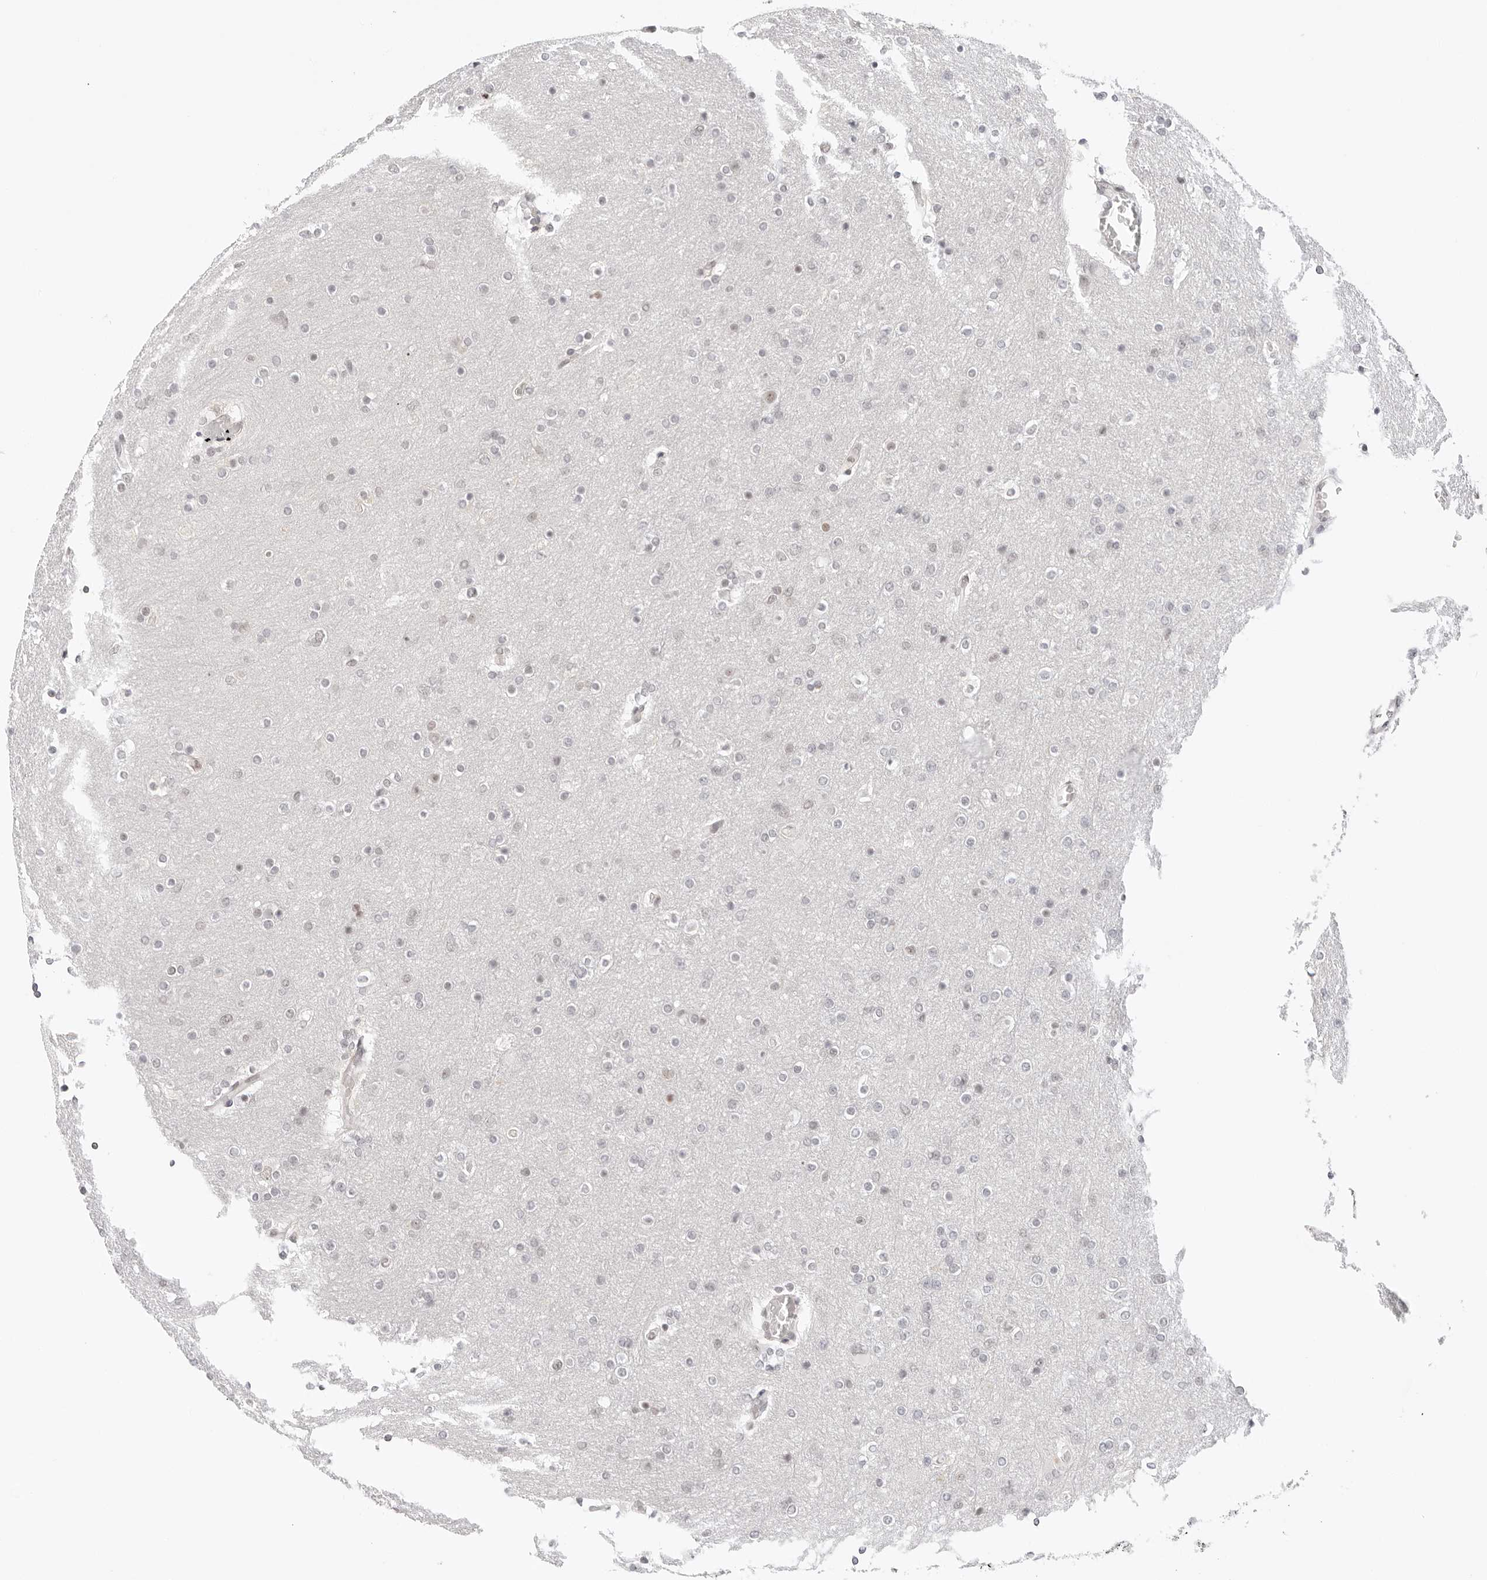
{"staining": {"intensity": "negative", "quantity": "none", "location": "none"}, "tissue": "glioma", "cell_type": "Tumor cells", "image_type": "cancer", "snomed": [{"axis": "morphology", "description": "Glioma, malignant, High grade"}, {"axis": "topography", "description": "Cerebral cortex"}], "caption": "DAB immunohistochemical staining of human malignant glioma (high-grade) shows no significant expression in tumor cells. The staining was performed using DAB to visualize the protein expression in brown, while the nuclei were stained in blue with hematoxylin (Magnification: 20x).", "gene": "TCIM", "patient": {"sex": "female", "age": 36}}